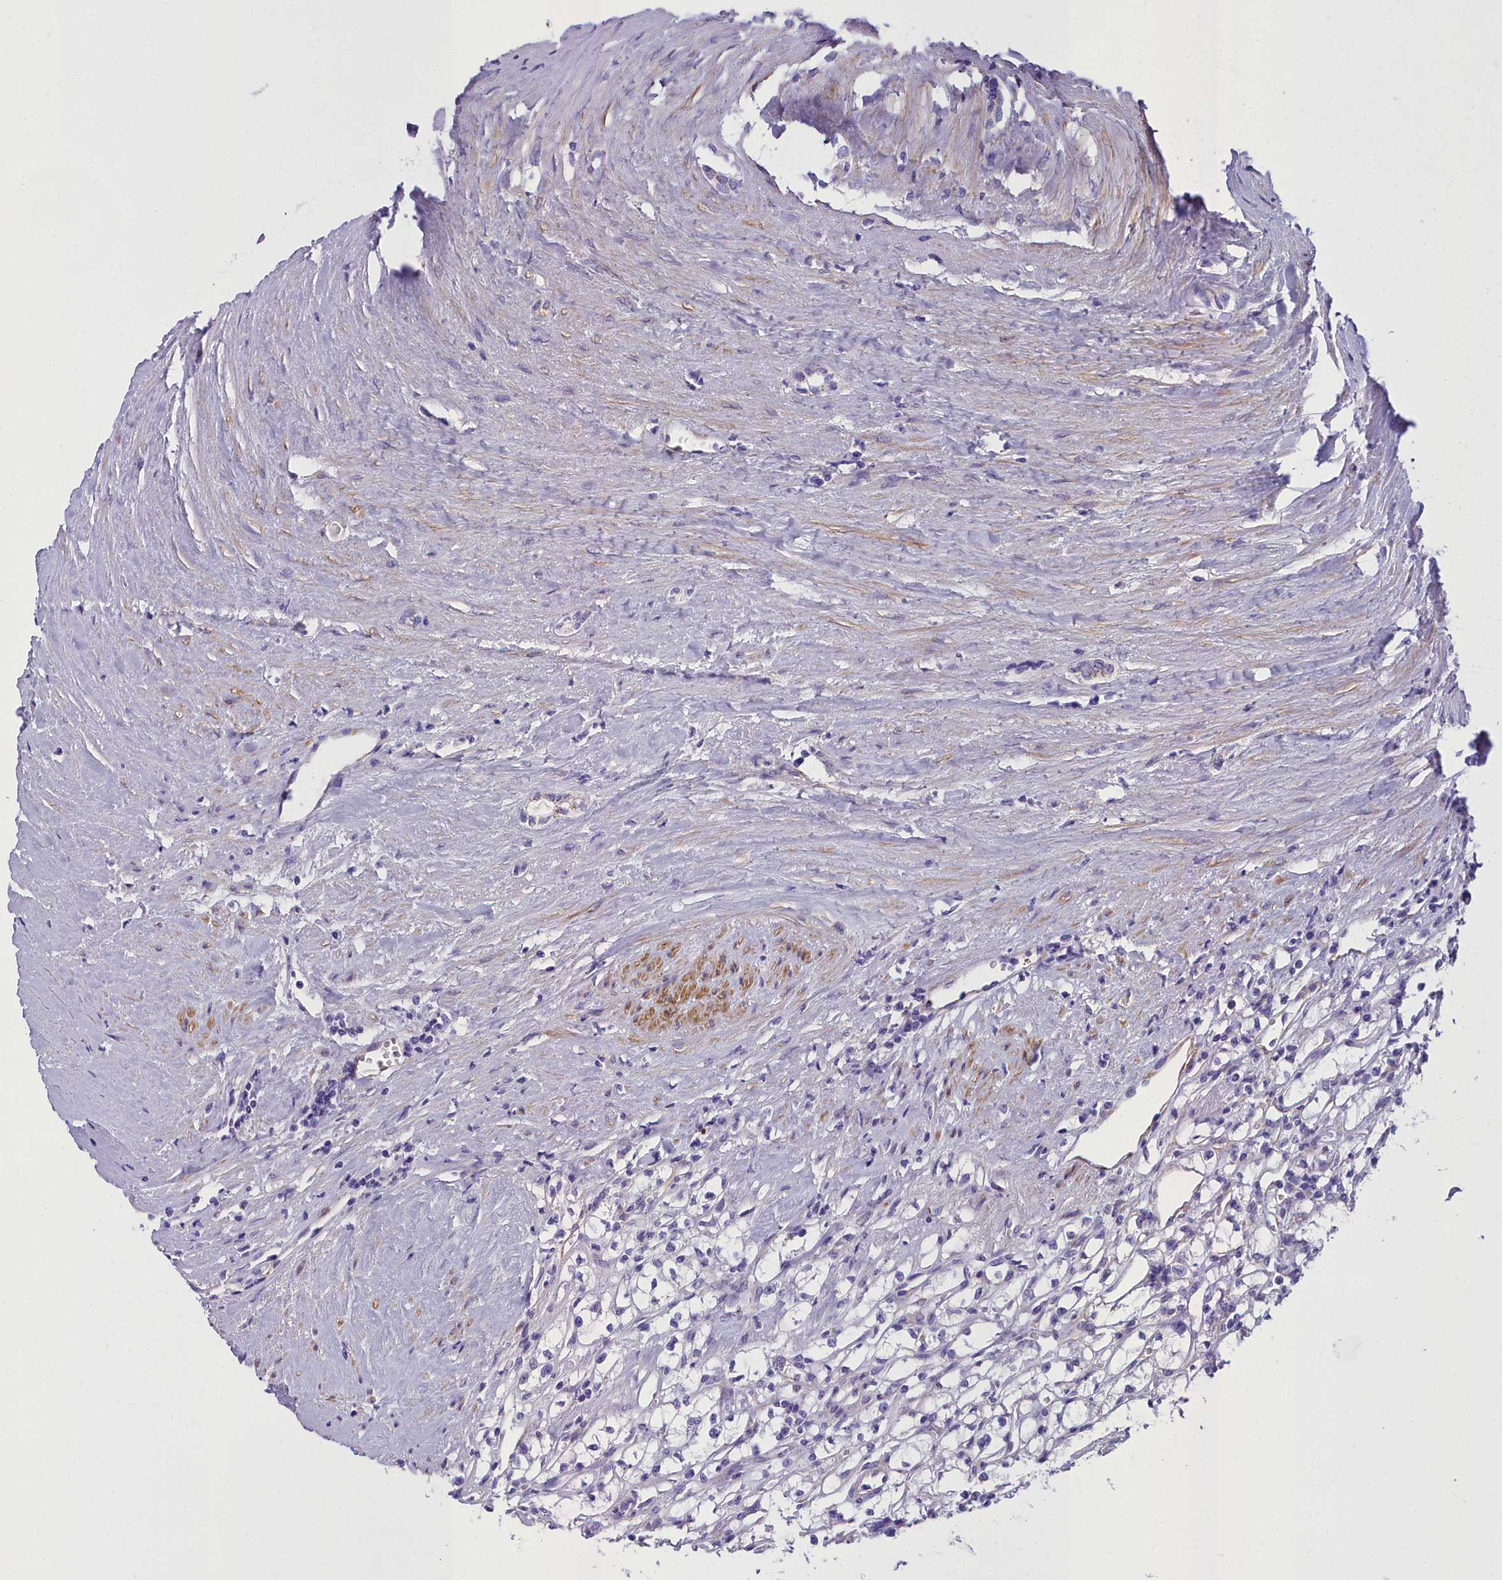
{"staining": {"intensity": "negative", "quantity": "none", "location": "none"}, "tissue": "renal cancer", "cell_type": "Tumor cells", "image_type": "cancer", "snomed": [{"axis": "morphology", "description": "Adenocarcinoma, NOS"}, {"axis": "topography", "description": "Kidney"}], "caption": "Immunohistochemical staining of human renal adenocarcinoma displays no significant staining in tumor cells. Nuclei are stained in blue.", "gene": "GFRA1", "patient": {"sex": "male", "age": 56}}